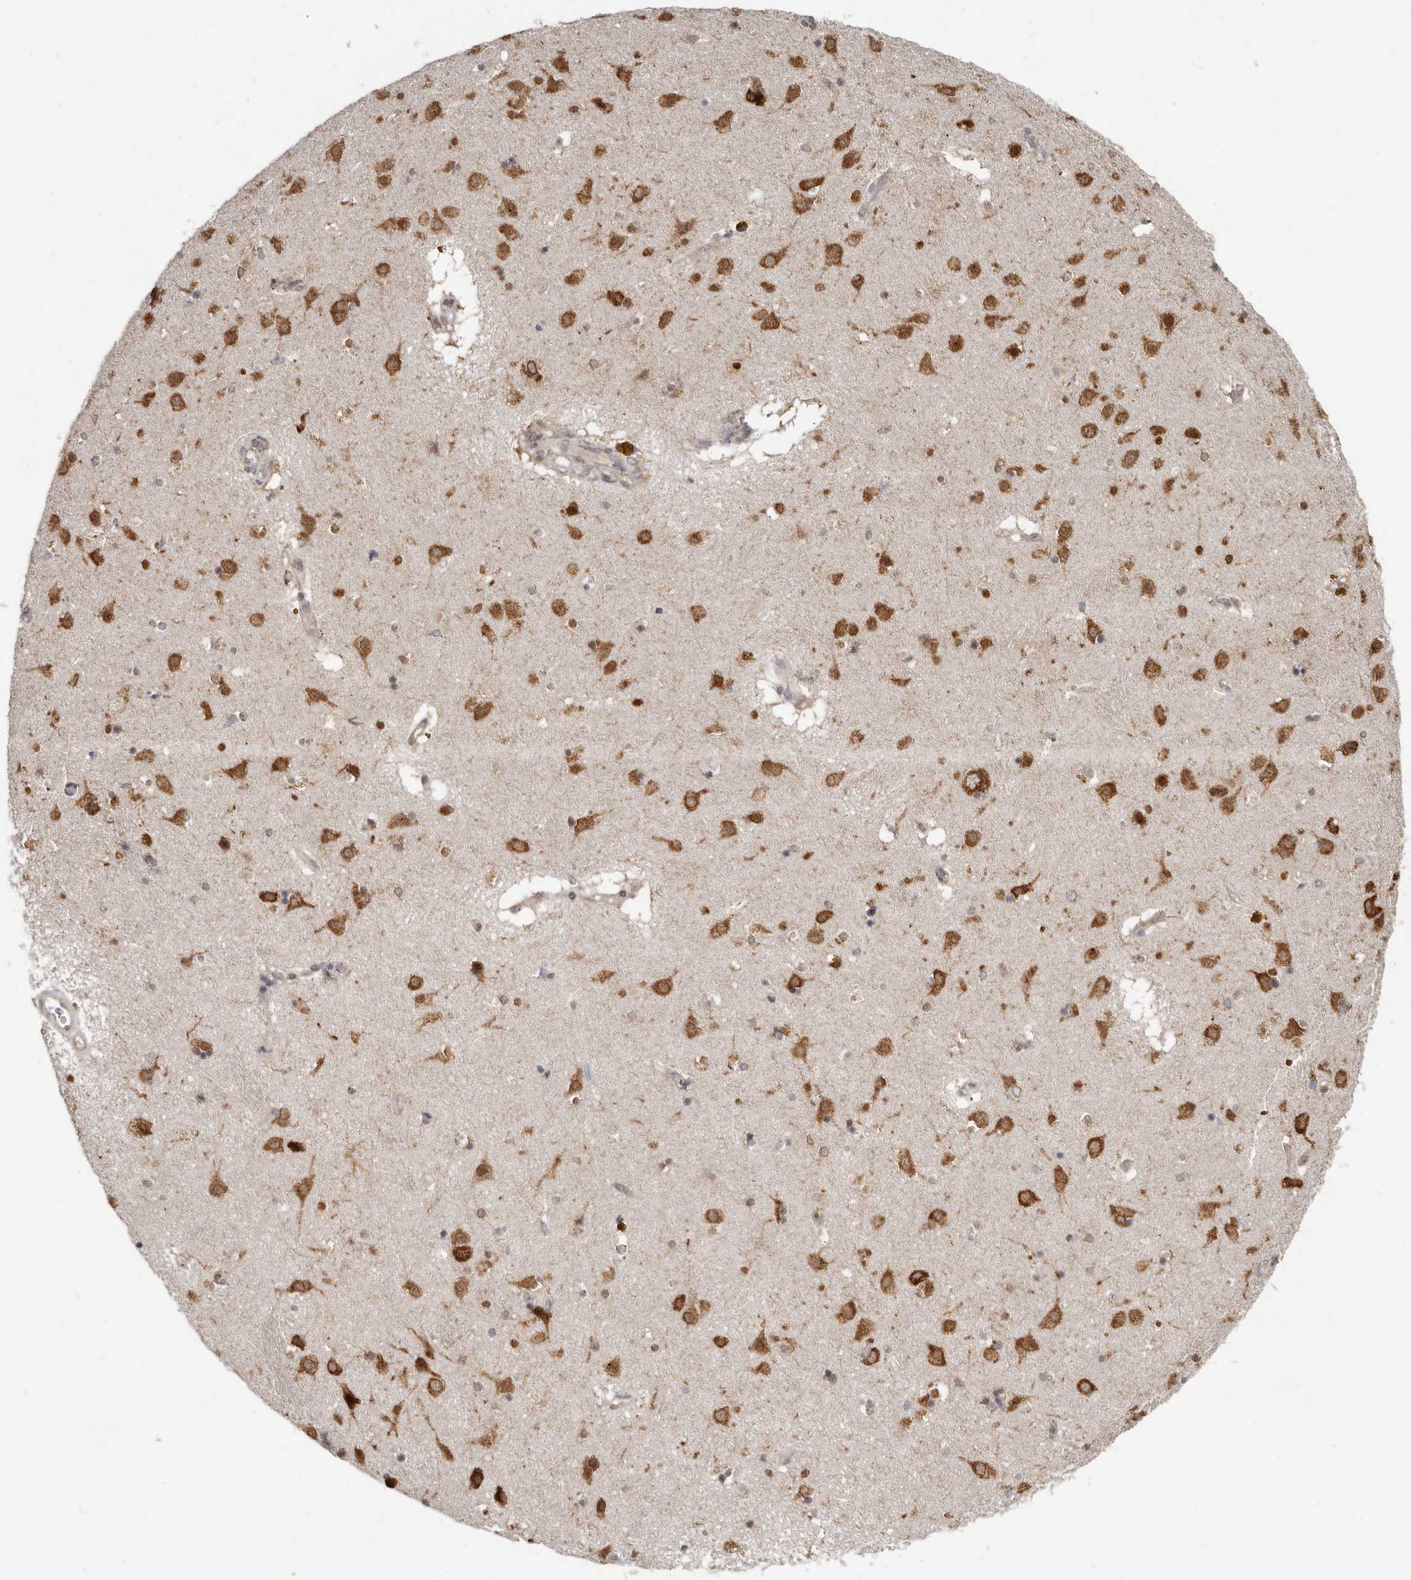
{"staining": {"intensity": "moderate", "quantity": "<25%", "location": "cytoplasmic/membranous,nuclear"}, "tissue": "caudate", "cell_type": "Glial cells", "image_type": "normal", "snomed": [{"axis": "morphology", "description": "Normal tissue, NOS"}, {"axis": "topography", "description": "Lateral ventricle wall"}], "caption": "A brown stain highlights moderate cytoplasmic/membranous,nuclear positivity of a protein in glial cells of unremarkable human caudate. (IHC, brightfield microscopy, high magnification).", "gene": "LINGO2", "patient": {"sex": "male", "age": 70}}